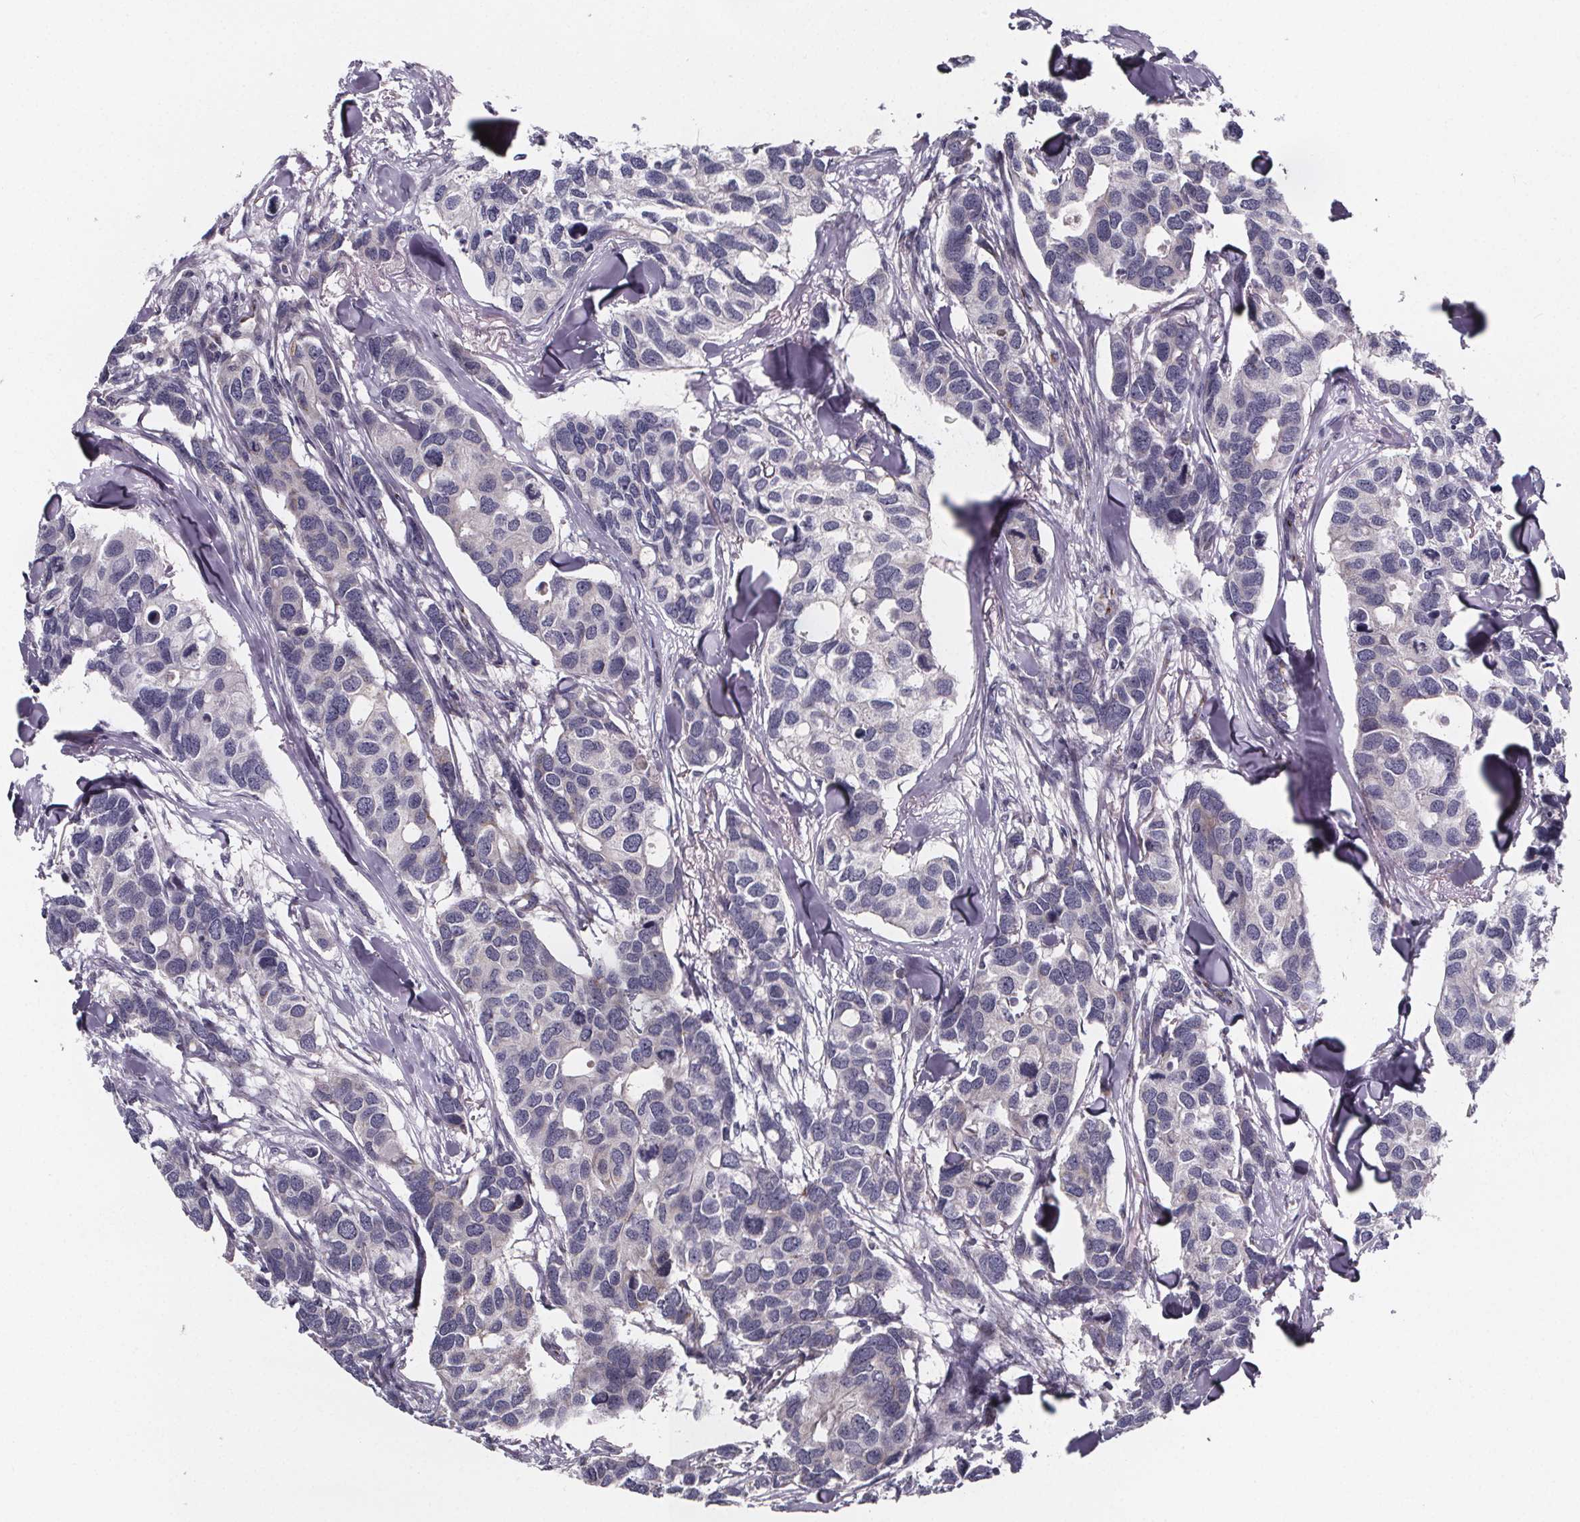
{"staining": {"intensity": "negative", "quantity": "none", "location": "none"}, "tissue": "breast cancer", "cell_type": "Tumor cells", "image_type": "cancer", "snomed": [{"axis": "morphology", "description": "Duct carcinoma"}, {"axis": "topography", "description": "Breast"}], "caption": "Immunohistochemical staining of breast infiltrating ductal carcinoma shows no significant positivity in tumor cells. (DAB (3,3'-diaminobenzidine) IHC visualized using brightfield microscopy, high magnification).", "gene": "NDST1", "patient": {"sex": "female", "age": 83}}